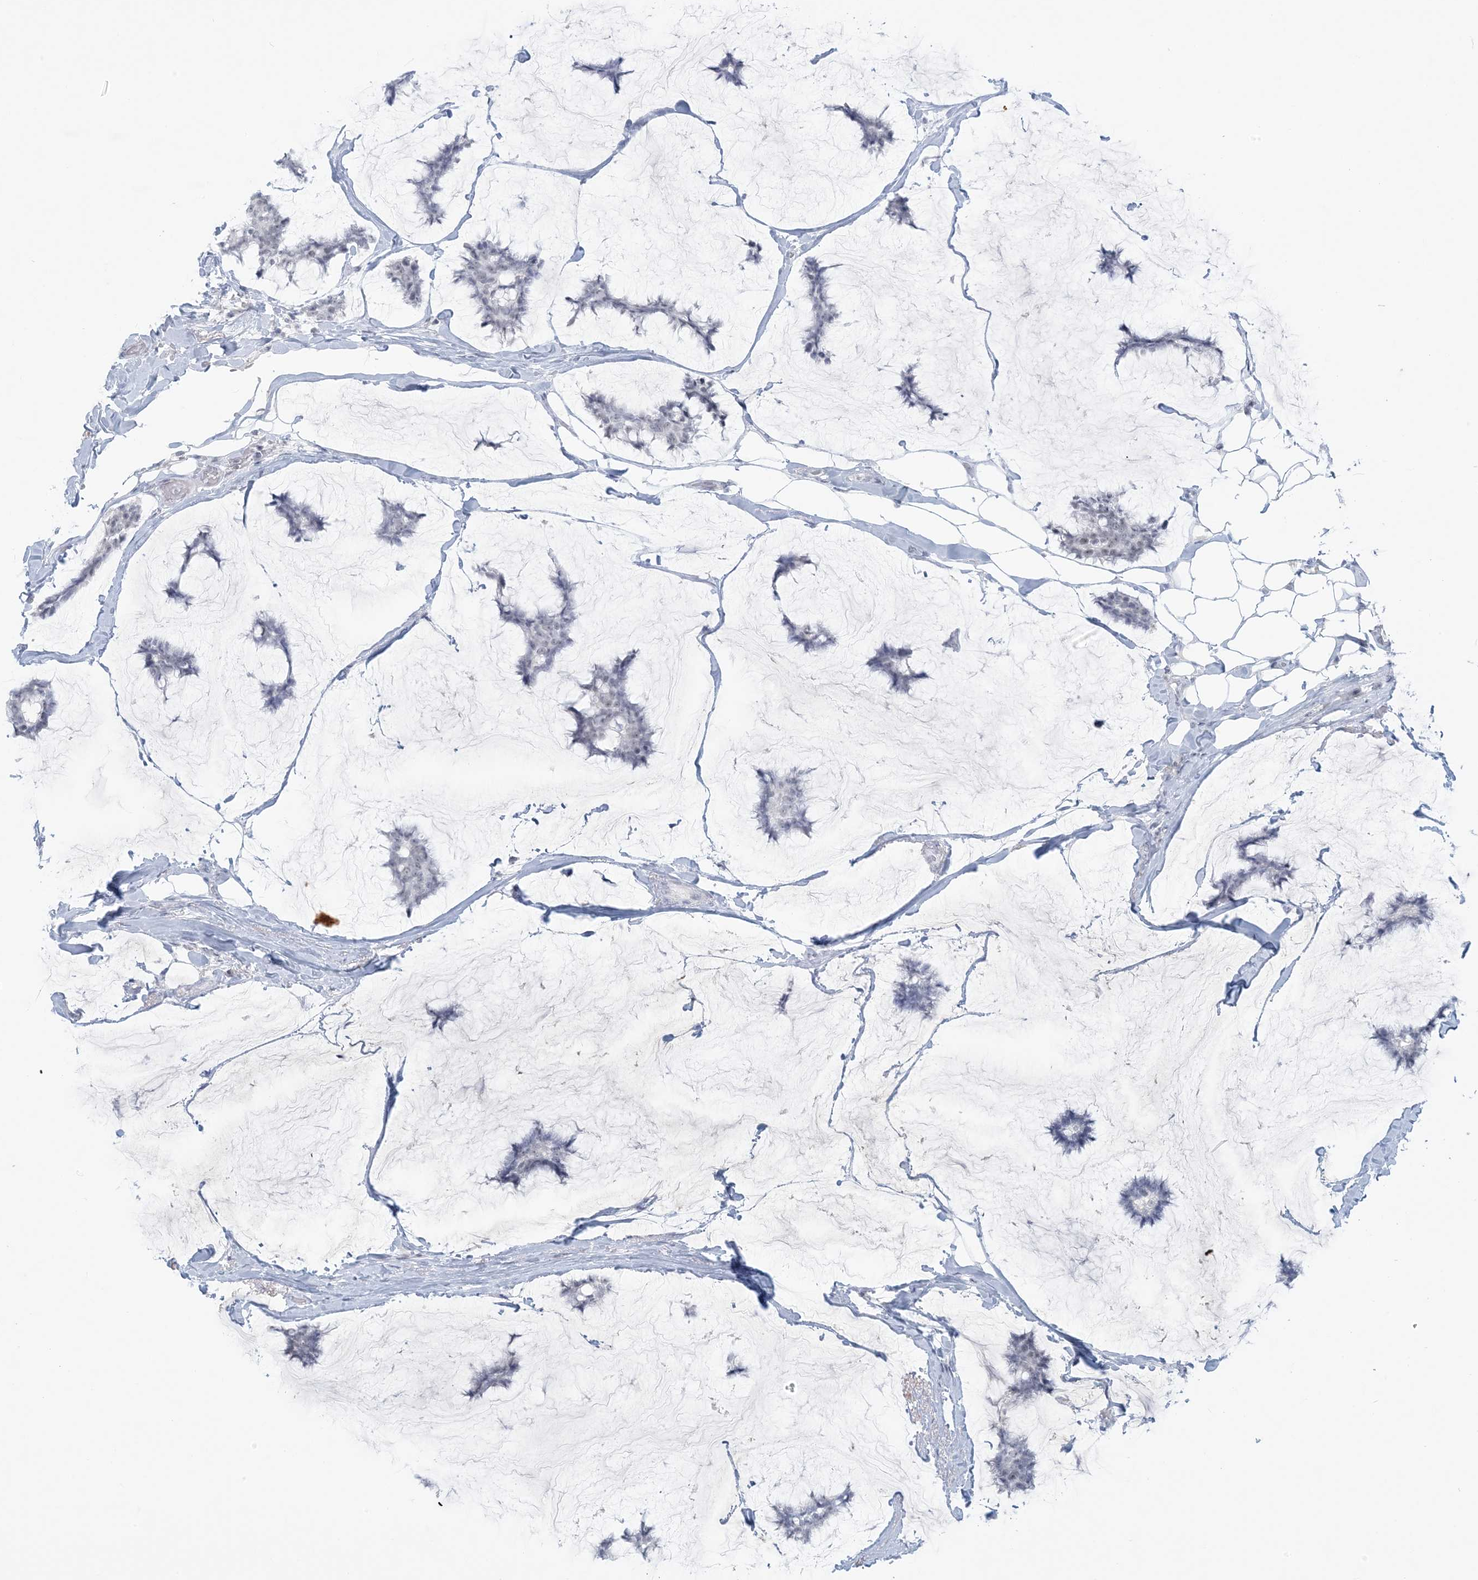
{"staining": {"intensity": "negative", "quantity": "none", "location": "none"}, "tissue": "breast cancer", "cell_type": "Tumor cells", "image_type": "cancer", "snomed": [{"axis": "morphology", "description": "Duct carcinoma"}, {"axis": "topography", "description": "Breast"}], "caption": "Histopathology image shows no protein positivity in tumor cells of breast cancer (infiltrating ductal carcinoma) tissue.", "gene": "SCML1", "patient": {"sex": "female", "age": 93}}